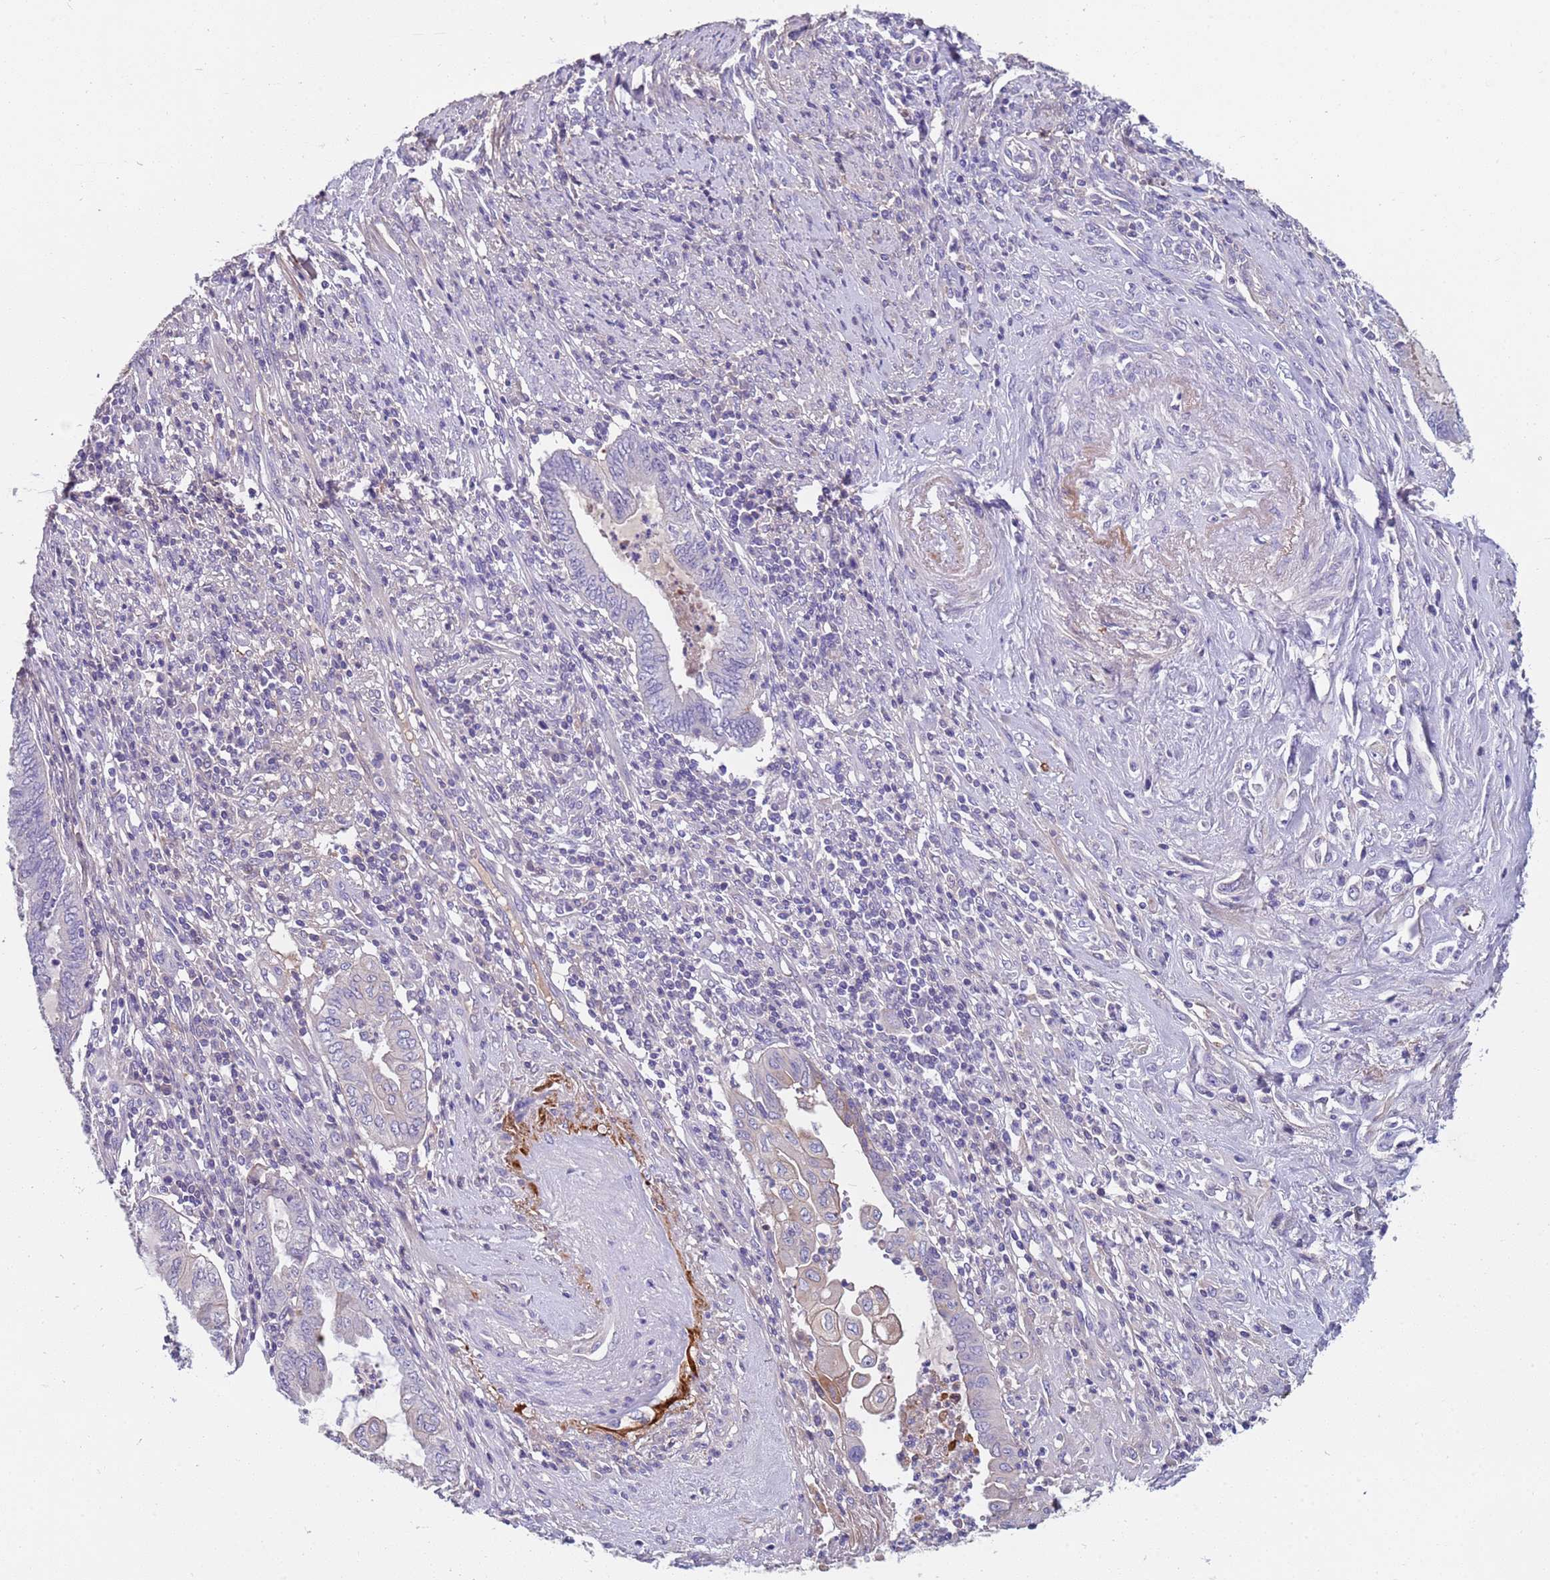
{"staining": {"intensity": "negative", "quantity": "none", "location": "none"}, "tissue": "endometrial cancer", "cell_type": "Tumor cells", "image_type": "cancer", "snomed": [{"axis": "morphology", "description": "Adenocarcinoma, NOS"}, {"axis": "topography", "description": "Uterus"}, {"axis": "topography", "description": "Endometrium"}], "caption": "Protein analysis of endometrial adenocarcinoma exhibits no significant positivity in tumor cells.", "gene": "TRIM51", "patient": {"sex": "female", "age": 70}}